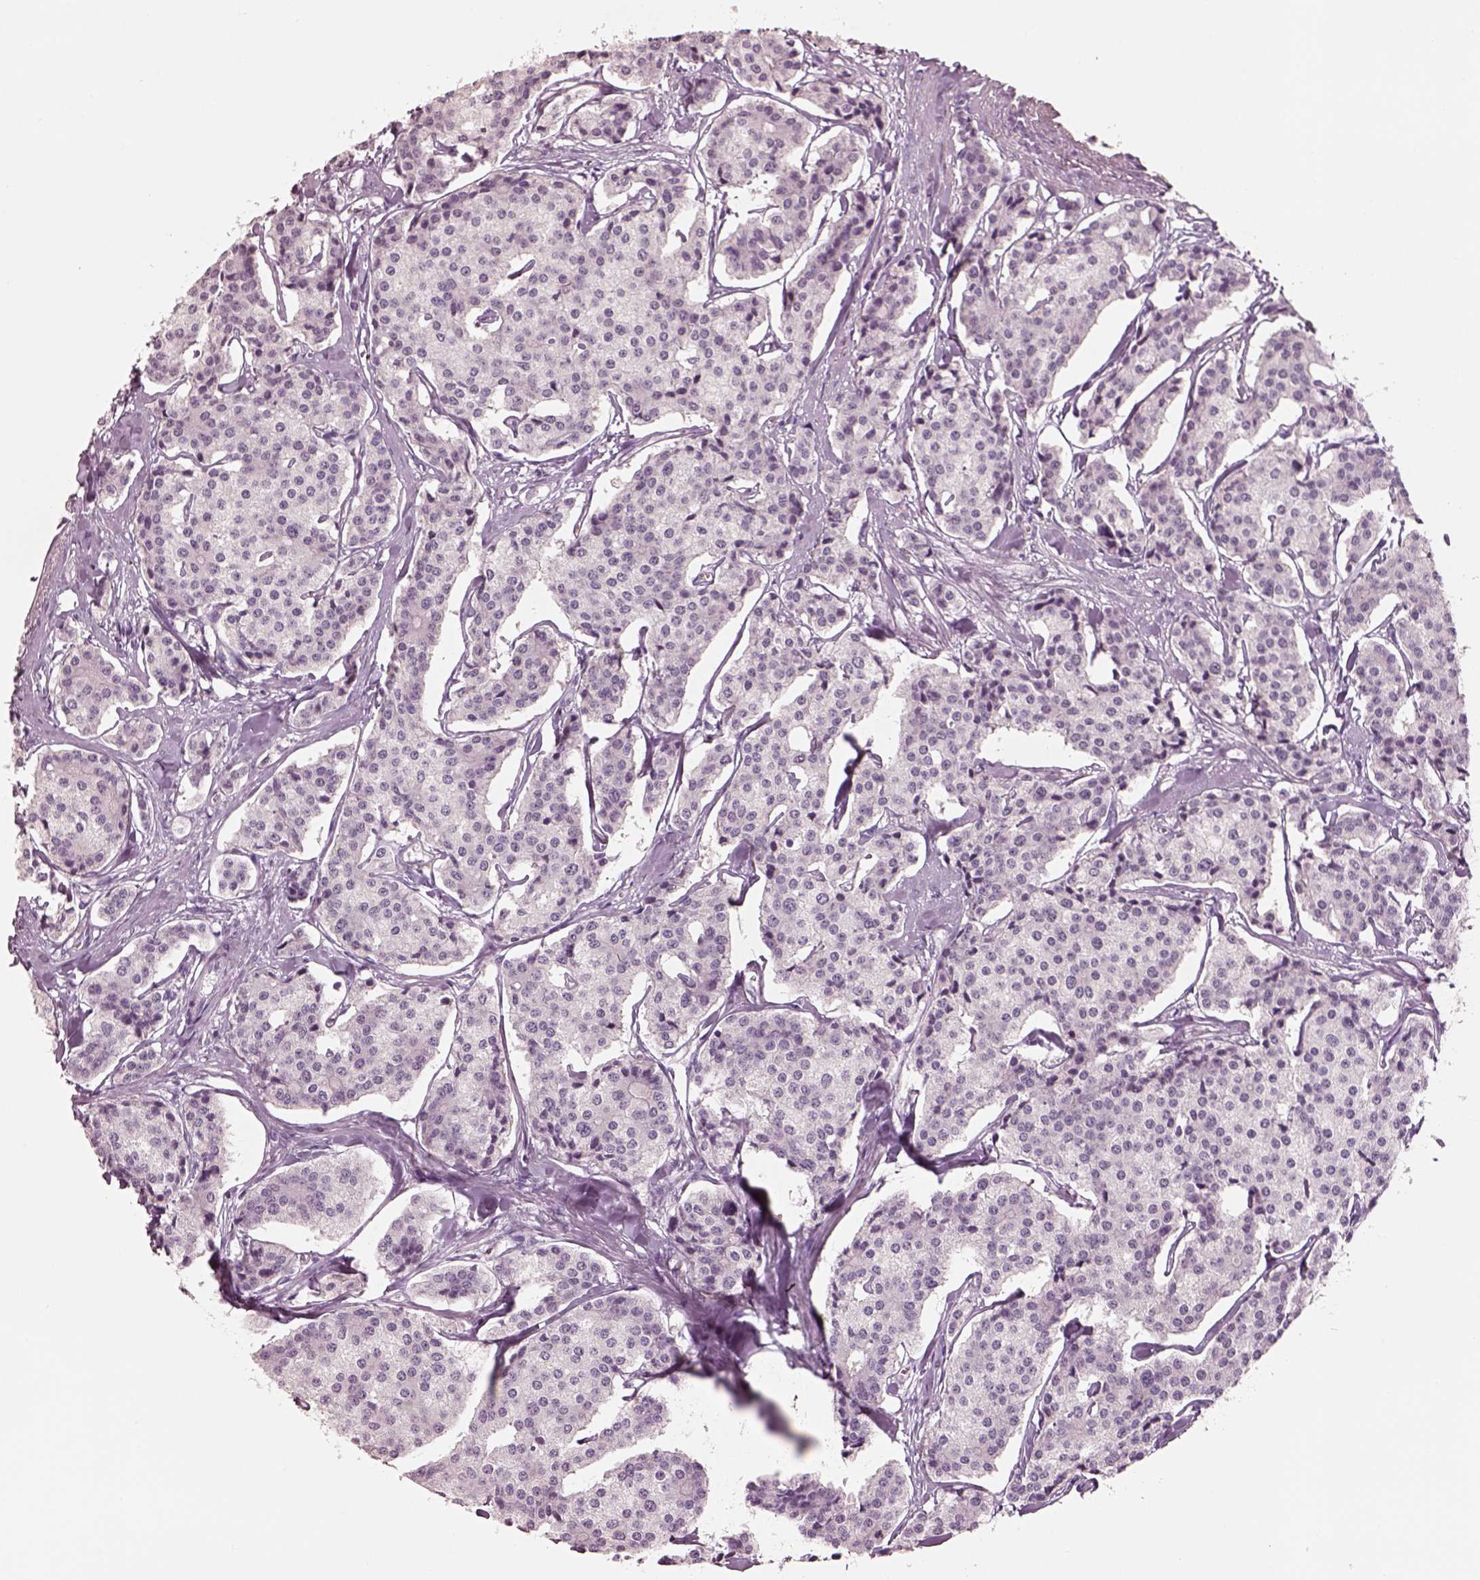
{"staining": {"intensity": "negative", "quantity": "none", "location": "none"}, "tissue": "carcinoid", "cell_type": "Tumor cells", "image_type": "cancer", "snomed": [{"axis": "morphology", "description": "Carcinoid, malignant, NOS"}, {"axis": "topography", "description": "Small intestine"}], "caption": "Carcinoid stained for a protein using immunohistochemistry (IHC) exhibits no positivity tumor cells.", "gene": "ELSPBP1", "patient": {"sex": "female", "age": 65}}